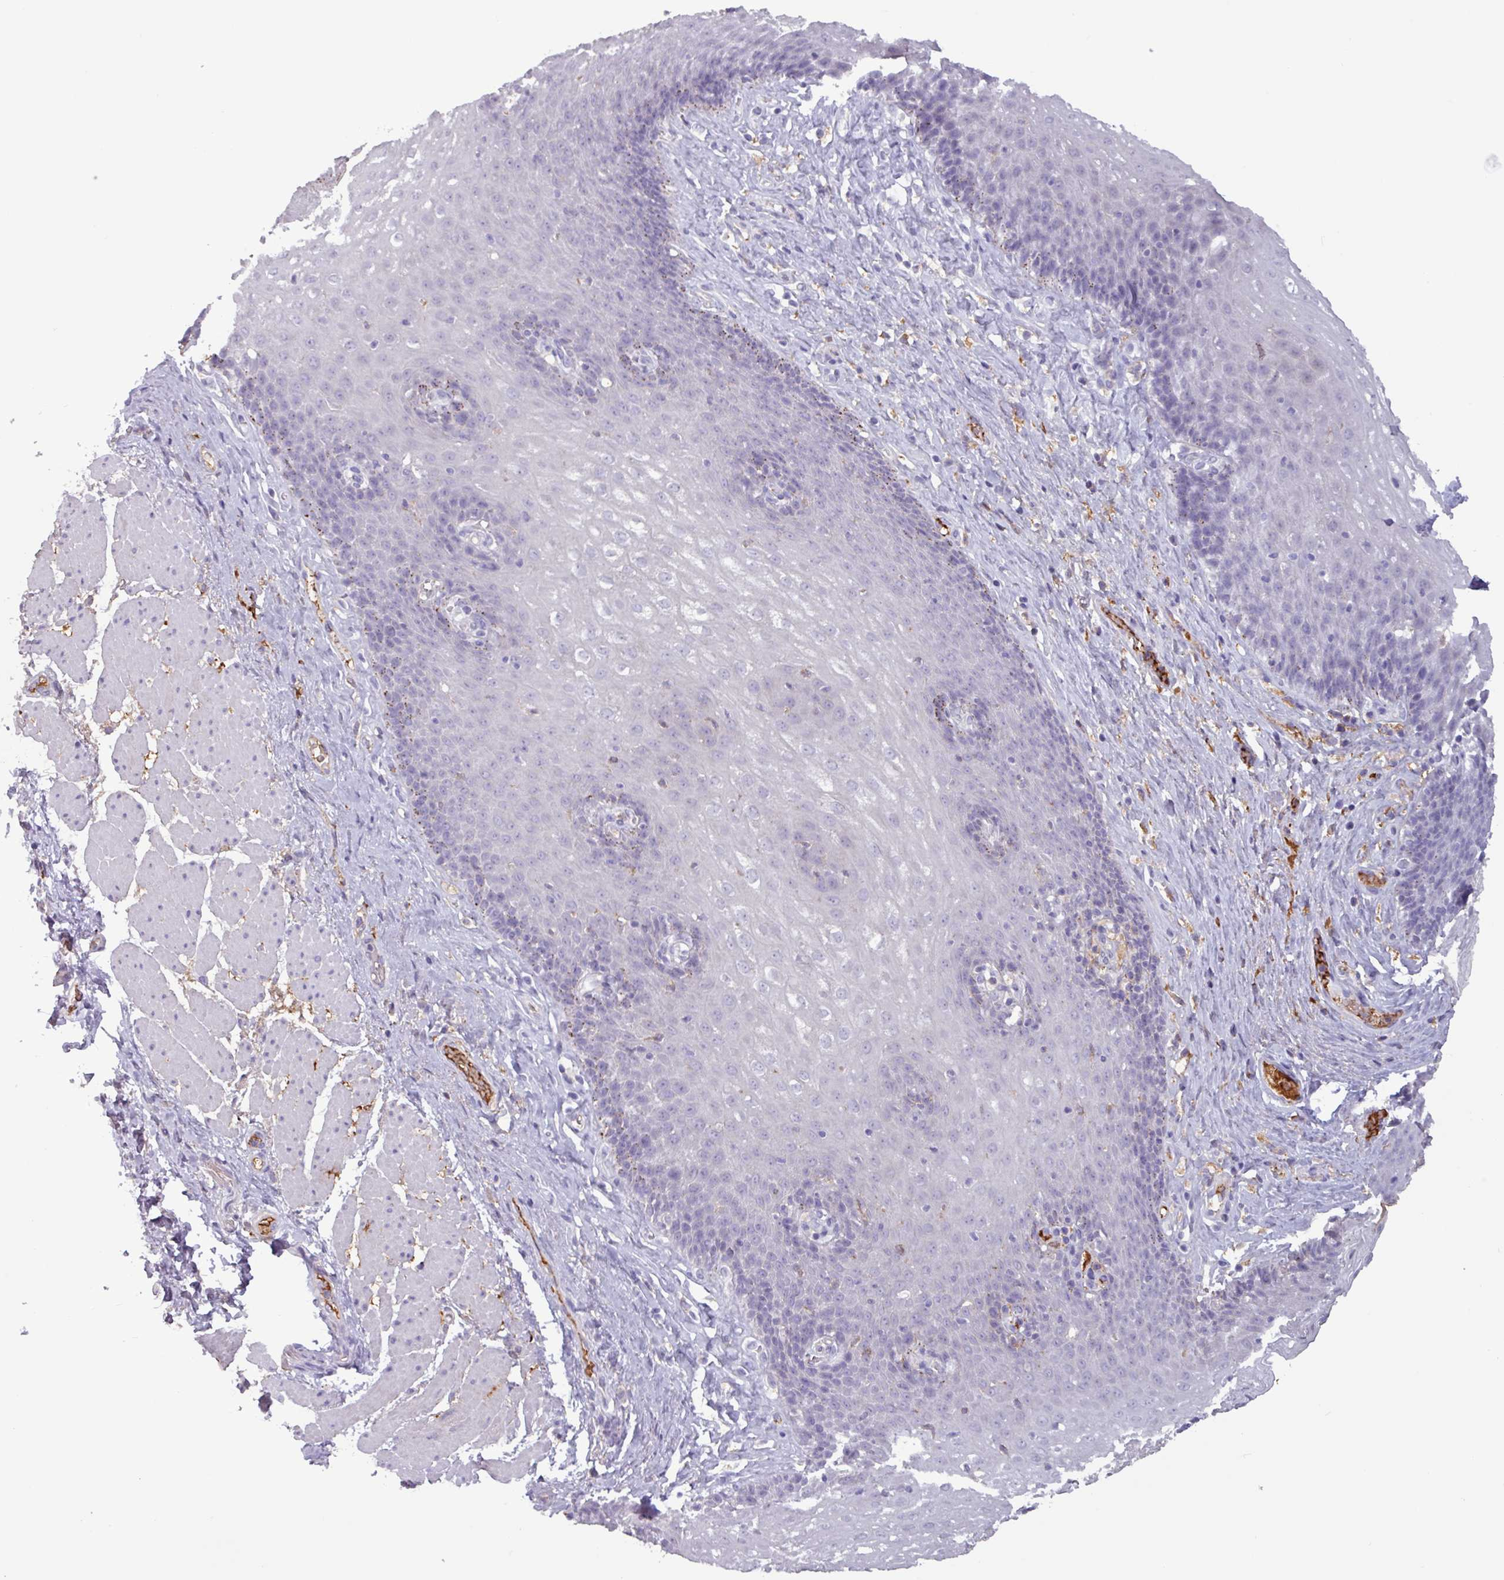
{"staining": {"intensity": "negative", "quantity": "none", "location": "none"}, "tissue": "esophagus", "cell_type": "Squamous epithelial cells", "image_type": "normal", "snomed": [{"axis": "morphology", "description": "Normal tissue, NOS"}, {"axis": "topography", "description": "Esophagus"}], "caption": "The photomicrograph reveals no significant positivity in squamous epithelial cells of esophagus. (Brightfield microscopy of DAB (3,3'-diaminobenzidine) IHC at high magnification).", "gene": "PLIN2", "patient": {"sex": "female", "age": 66}}